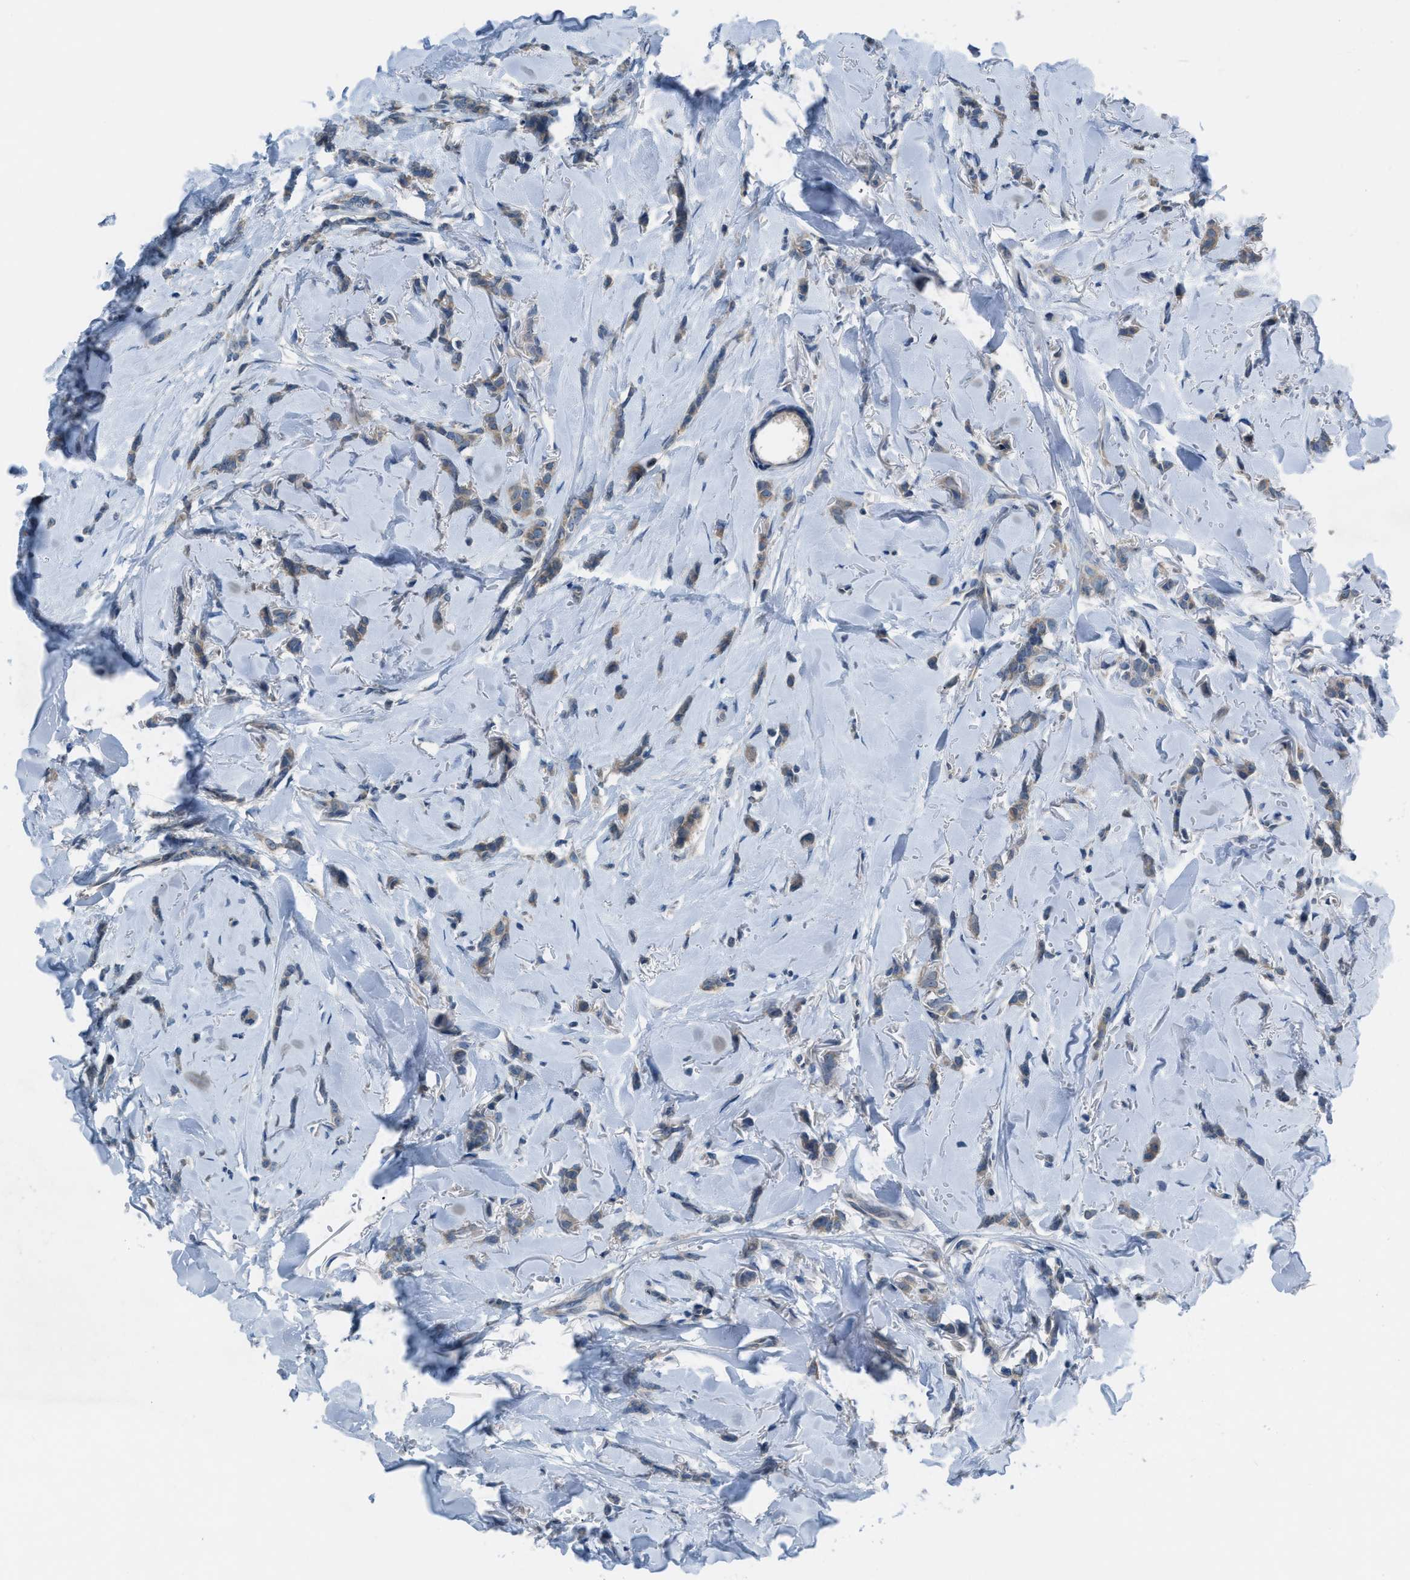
{"staining": {"intensity": "weak", "quantity": ">75%", "location": "cytoplasmic/membranous"}, "tissue": "breast cancer", "cell_type": "Tumor cells", "image_type": "cancer", "snomed": [{"axis": "morphology", "description": "Lobular carcinoma"}, {"axis": "topography", "description": "Skin"}, {"axis": "topography", "description": "Breast"}], "caption": "IHC (DAB) staining of human breast lobular carcinoma reveals weak cytoplasmic/membranous protein expression in approximately >75% of tumor cells. The protein is shown in brown color, while the nuclei are stained blue.", "gene": "BAZ2B", "patient": {"sex": "female", "age": 46}}